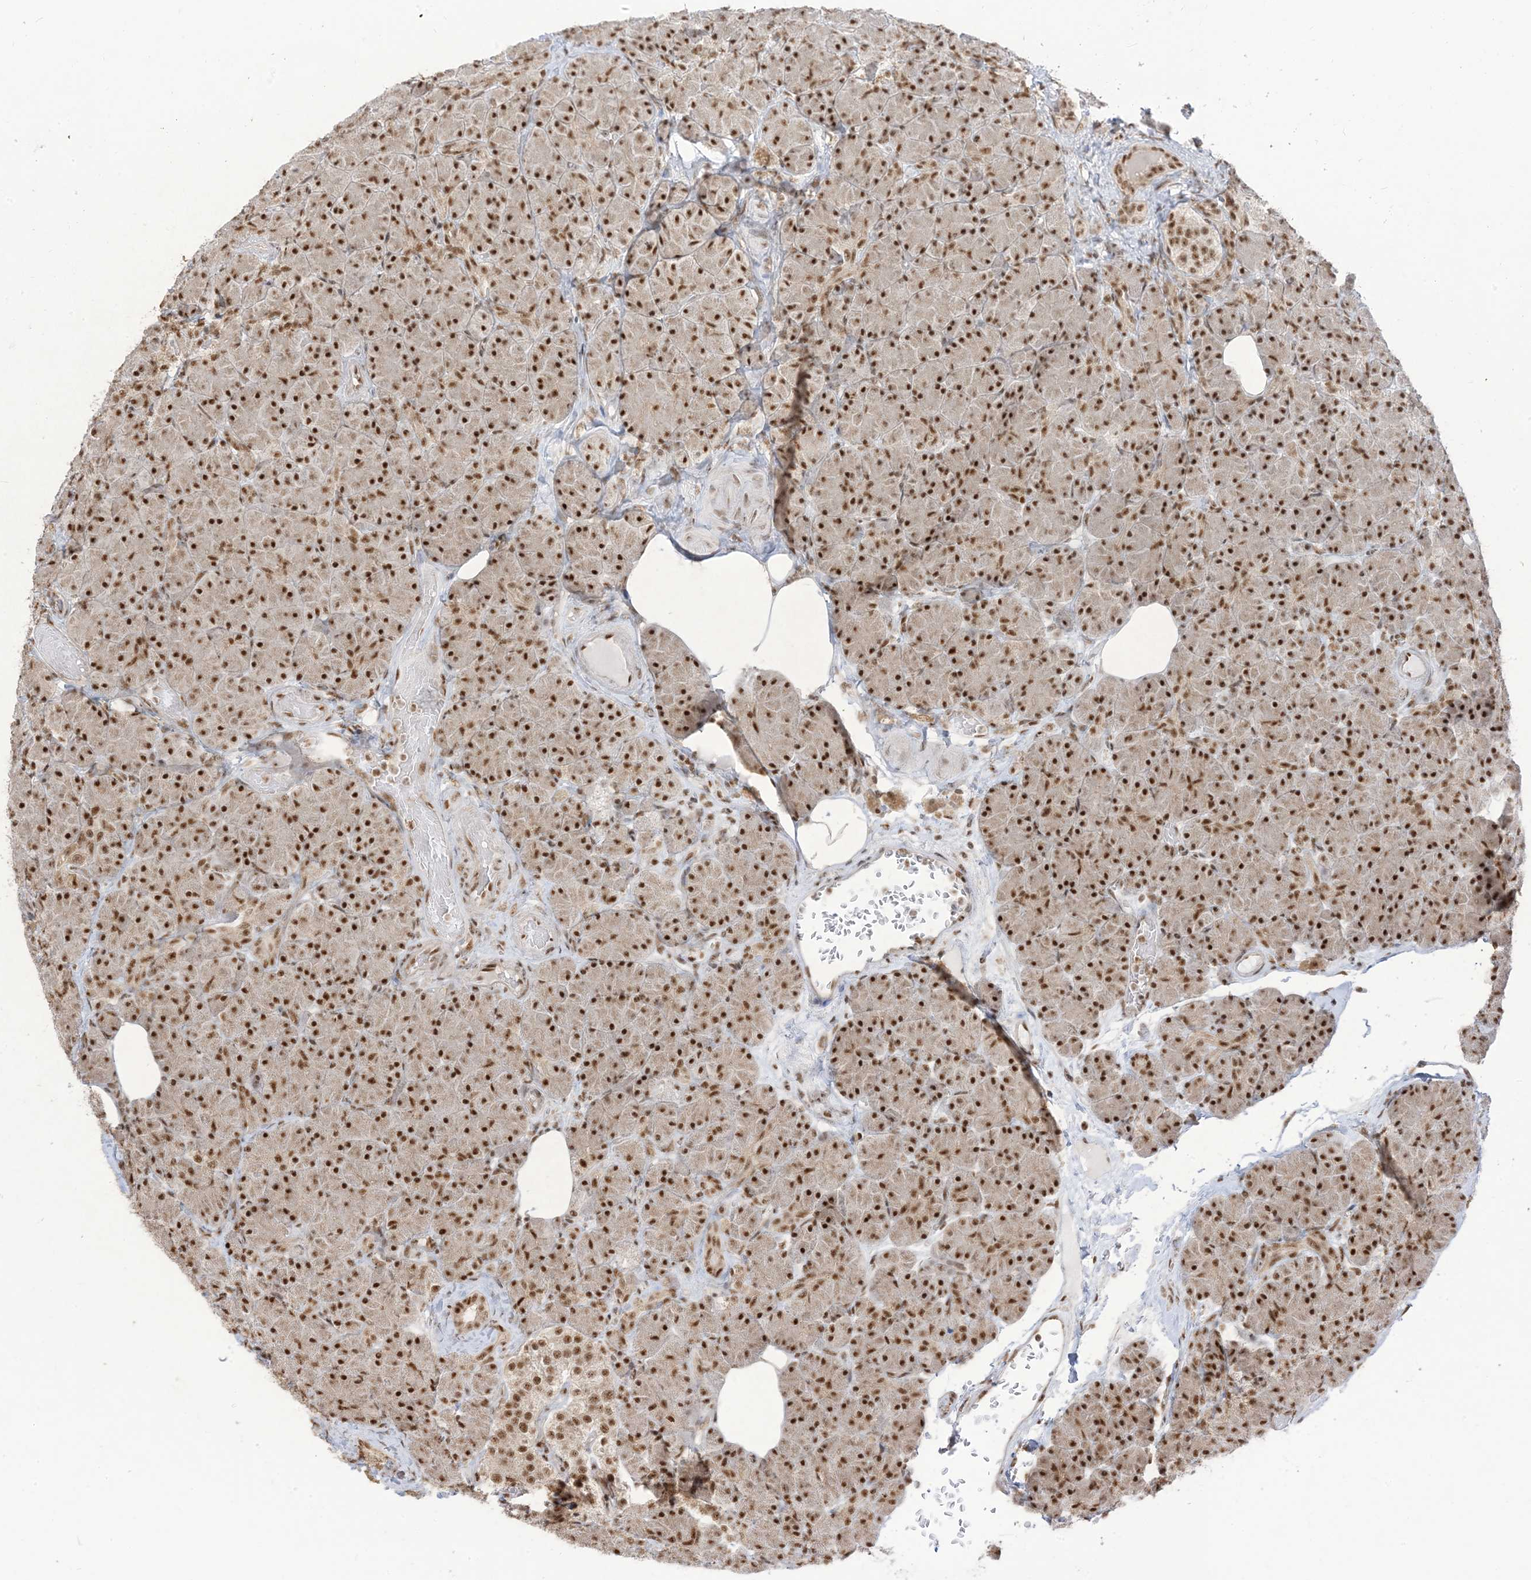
{"staining": {"intensity": "strong", "quantity": ">75%", "location": "nuclear"}, "tissue": "pancreas", "cell_type": "Exocrine glandular cells", "image_type": "normal", "snomed": [{"axis": "morphology", "description": "Normal tissue, NOS"}, {"axis": "topography", "description": "Pancreas"}], "caption": "An immunohistochemistry histopathology image of unremarkable tissue is shown. Protein staining in brown labels strong nuclear positivity in pancreas within exocrine glandular cells. (IHC, brightfield microscopy, high magnification).", "gene": "ARGLU1", "patient": {"sex": "female", "age": 43}}